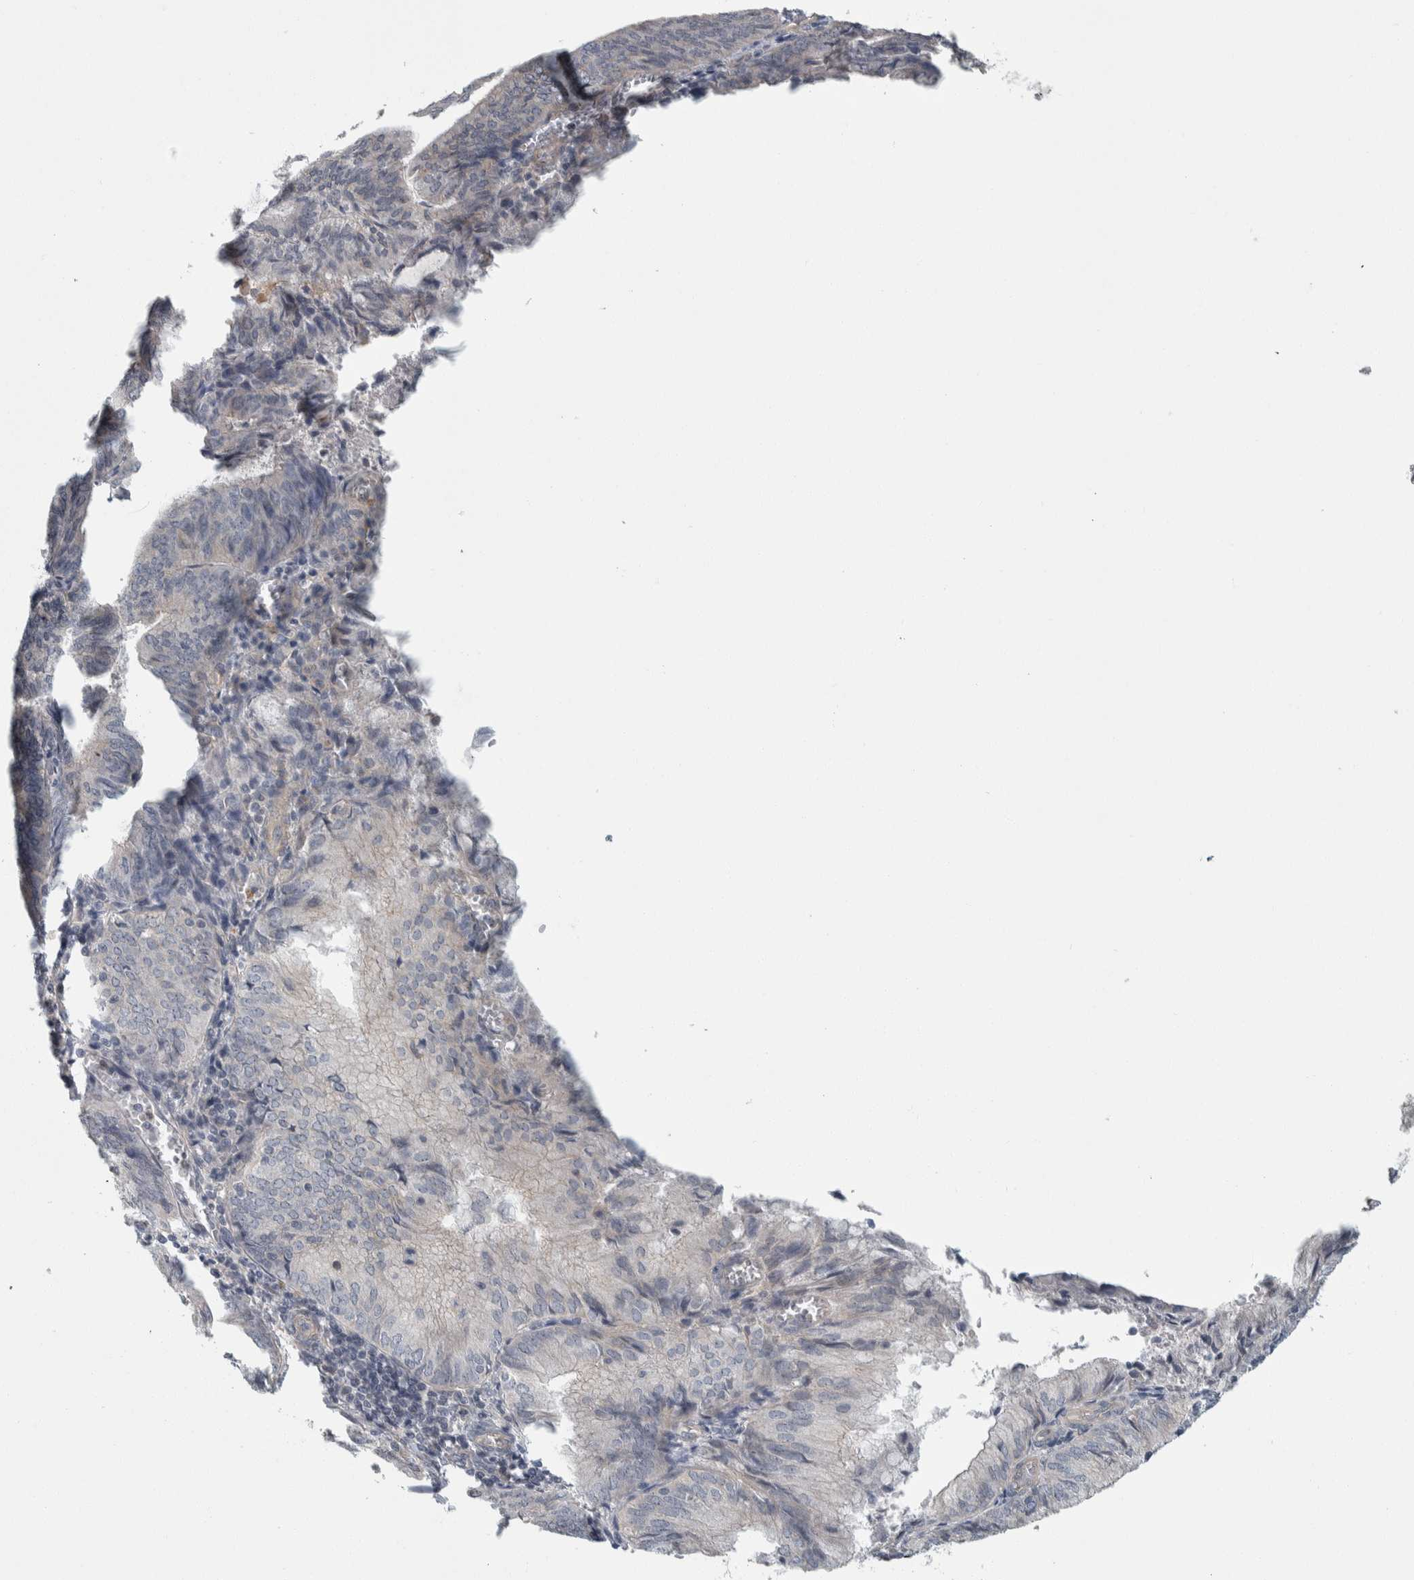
{"staining": {"intensity": "negative", "quantity": "none", "location": "none"}, "tissue": "endometrial cancer", "cell_type": "Tumor cells", "image_type": "cancer", "snomed": [{"axis": "morphology", "description": "Adenocarcinoma, NOS"}, {"axis": "topography", "description": "Endometrium"}], "caption": "The histopathology image displays no staining of tumor cells in adenocarcinoma (endometrial).", "gene": "KCNJ3", "patient": {"sex": "female", "age": 81}}